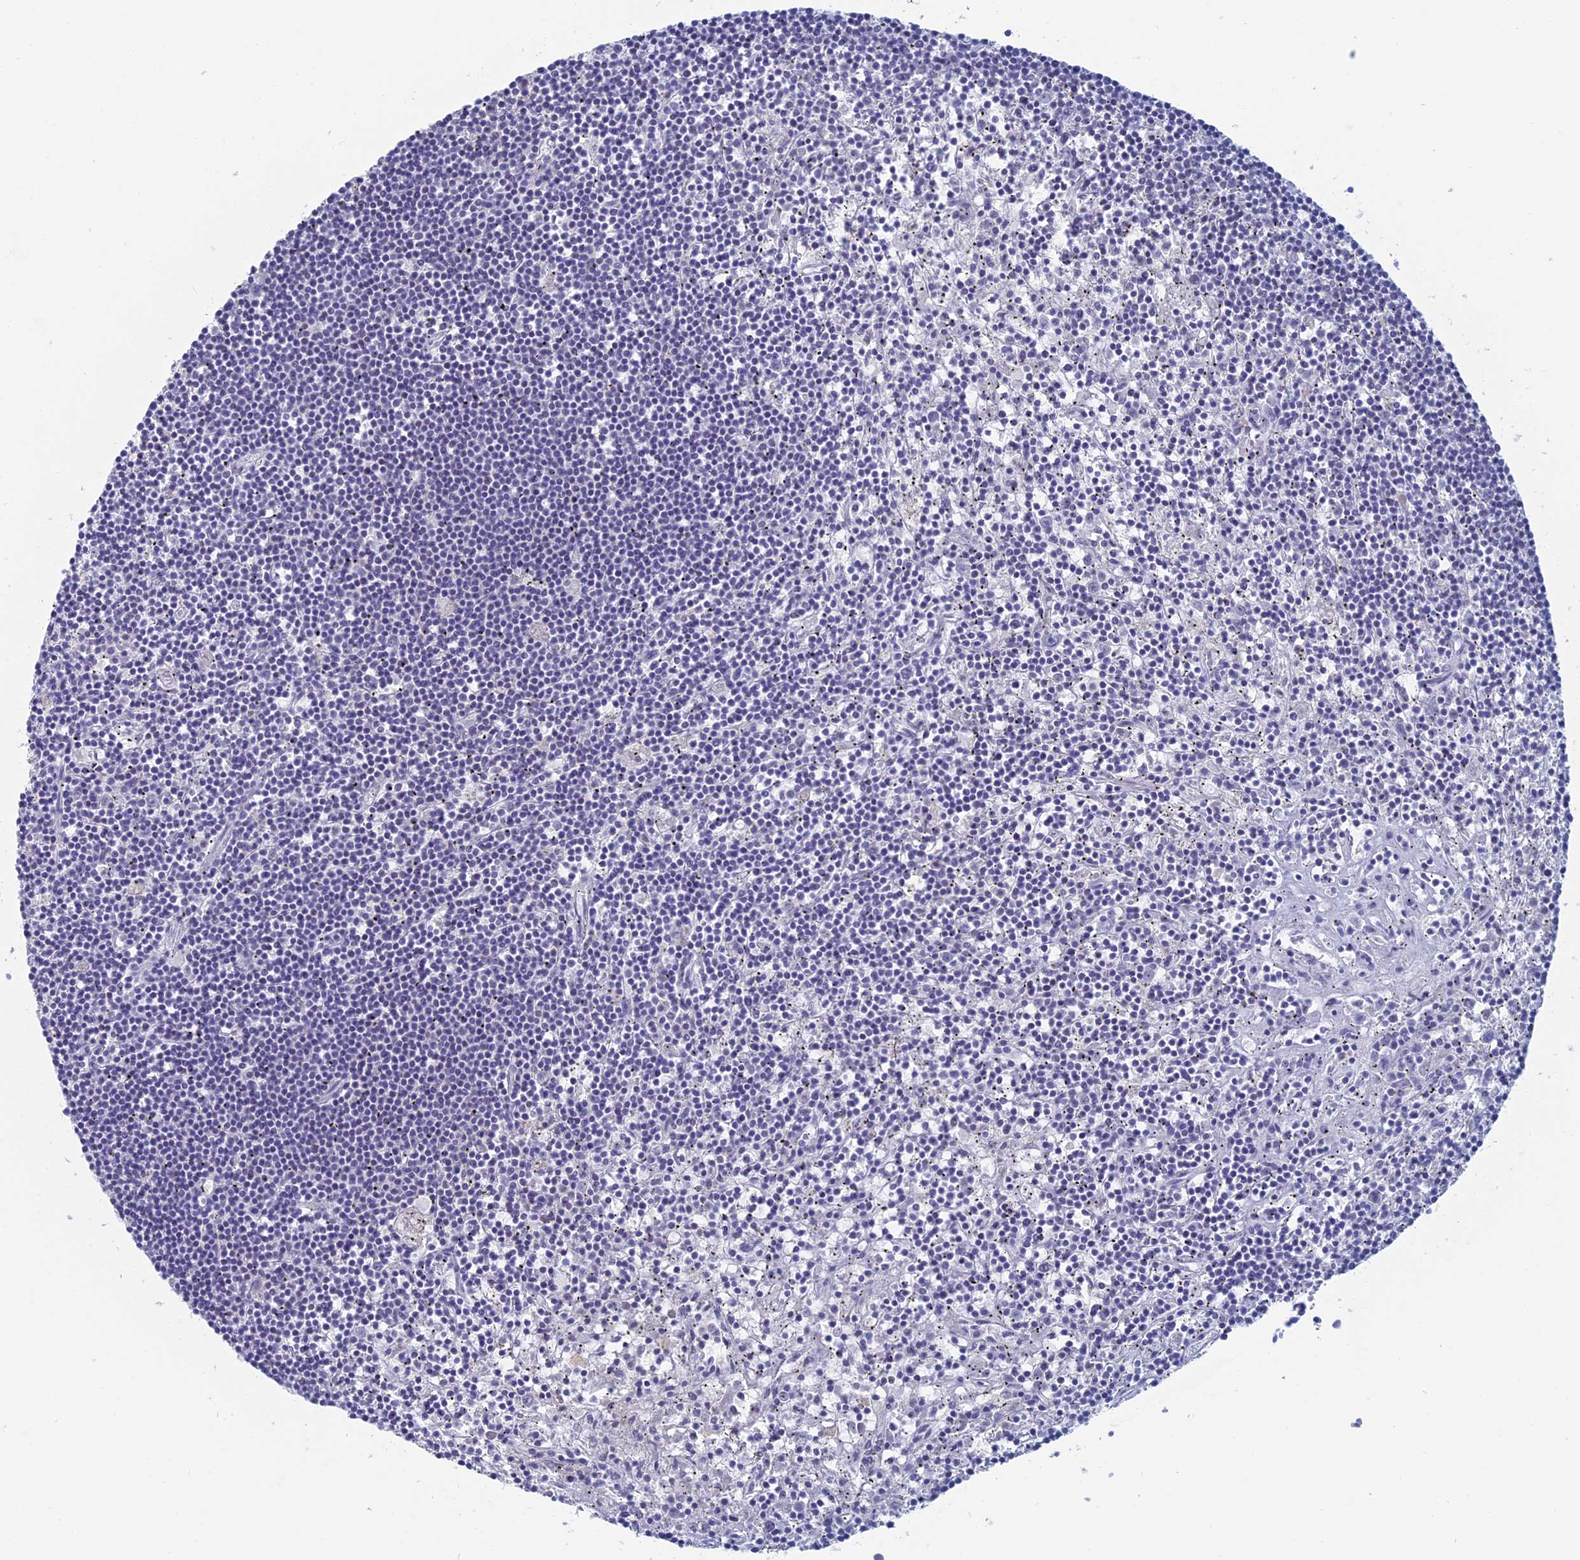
{"staining": {"intensity": "negative", "quantity": "none", "location": "none"}, "tissue": "lymphoma", "cell_type": "Tumor cells", "image_type": "cancer", "snomed": [{"axis": "morphology", "description": "Malignant lymphoma, non-Hodgkin's type, Low grade"}, {"axis": "topography", "description": "Spleen"}], "caption": "Tumor cells are negative for brown protein staining in malignant lymphoma, non-Hodgkin's type (low-grade).", "gene": "ALMS1", "patient": {"sex": "male", "age": 76}}